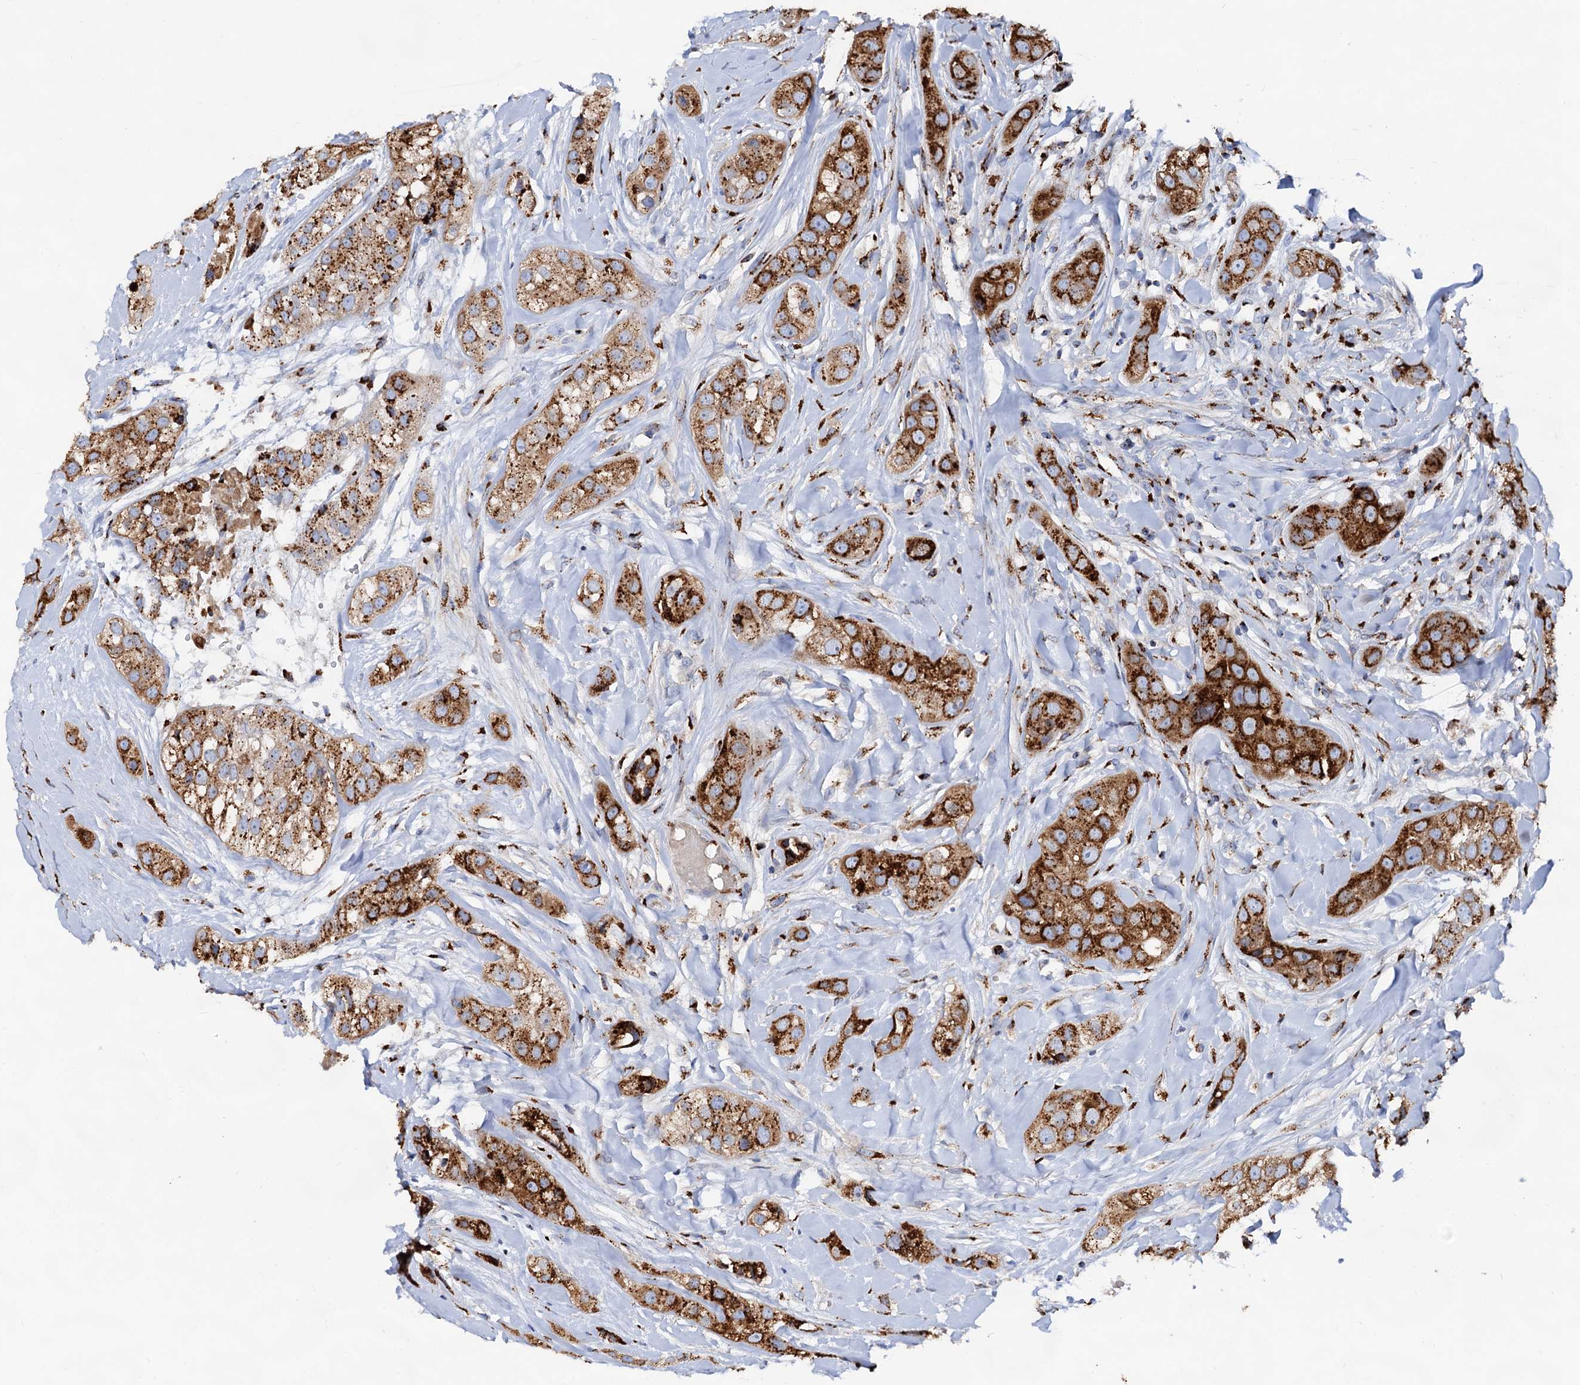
{"staining": {"intensity": "strong", "quantity": ">75%", "location": "cytoplasmic/membranous"}, "tissue": "head and neck cancer", "cell_type": "Tumor cells", "image_type": "cancer", "snomed": [{"axis": "morphology", "description": "Normal tissue, NOS"}, {"axis": "morphology", "description": "Squamous cell carcinoma, NOS"}, {"axis": "topography", "description": "Skeletal muscle"}, {"axis": "topography", "description": "Head-Neck"}], "caption": "A high-resolution histopathology image shows immunohistochemistry staining of head and neck cancer (squamous cell carcinoma), which shows strong cytoplasmic/membranous positivity in about >75% of tumor cells.", "gene": "TM9SF3", "patient": {"sex": "male", "age": 51}}